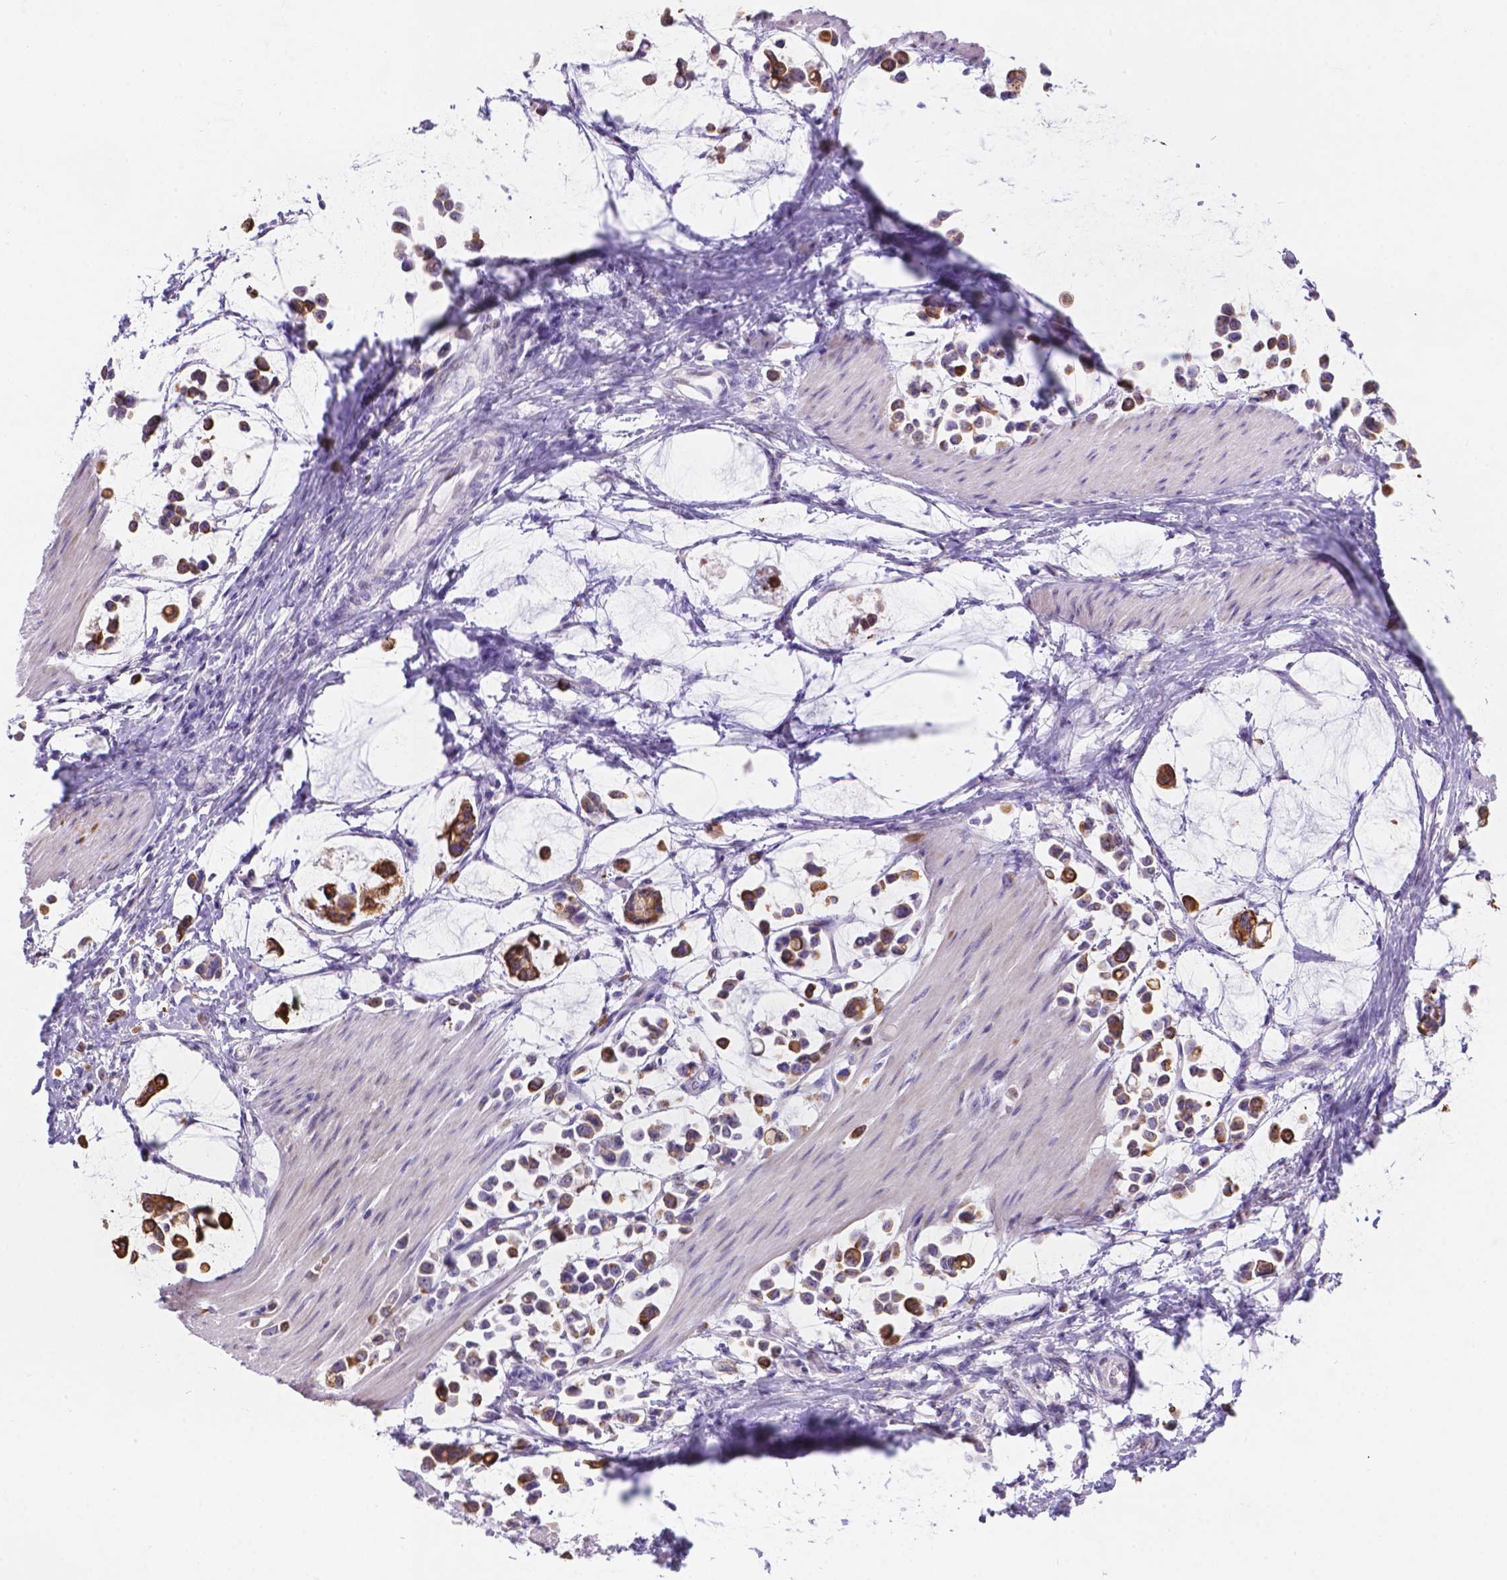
{"staining": {"intensity": "strong", "quantity": ">75%", "location": "cytoplasmic/membranous"}, "tissue": "stomach cancer", "cell_type": "Tumor cells", "image_type": "cancer", "snomed": [{"axis": "morphology", "description": "Adenocarcinoma, NOS"}, {"axis": "topography", "description": "Stomach"}], "caption": "DAB immunohistochemical staining of stomach adenocarcinoma exhibits strong cytoplasmic/membranous protein staining in about >75% of tumor cells.", "gene": "DMWD", "patient": {"sex": "male", "age": 82}}